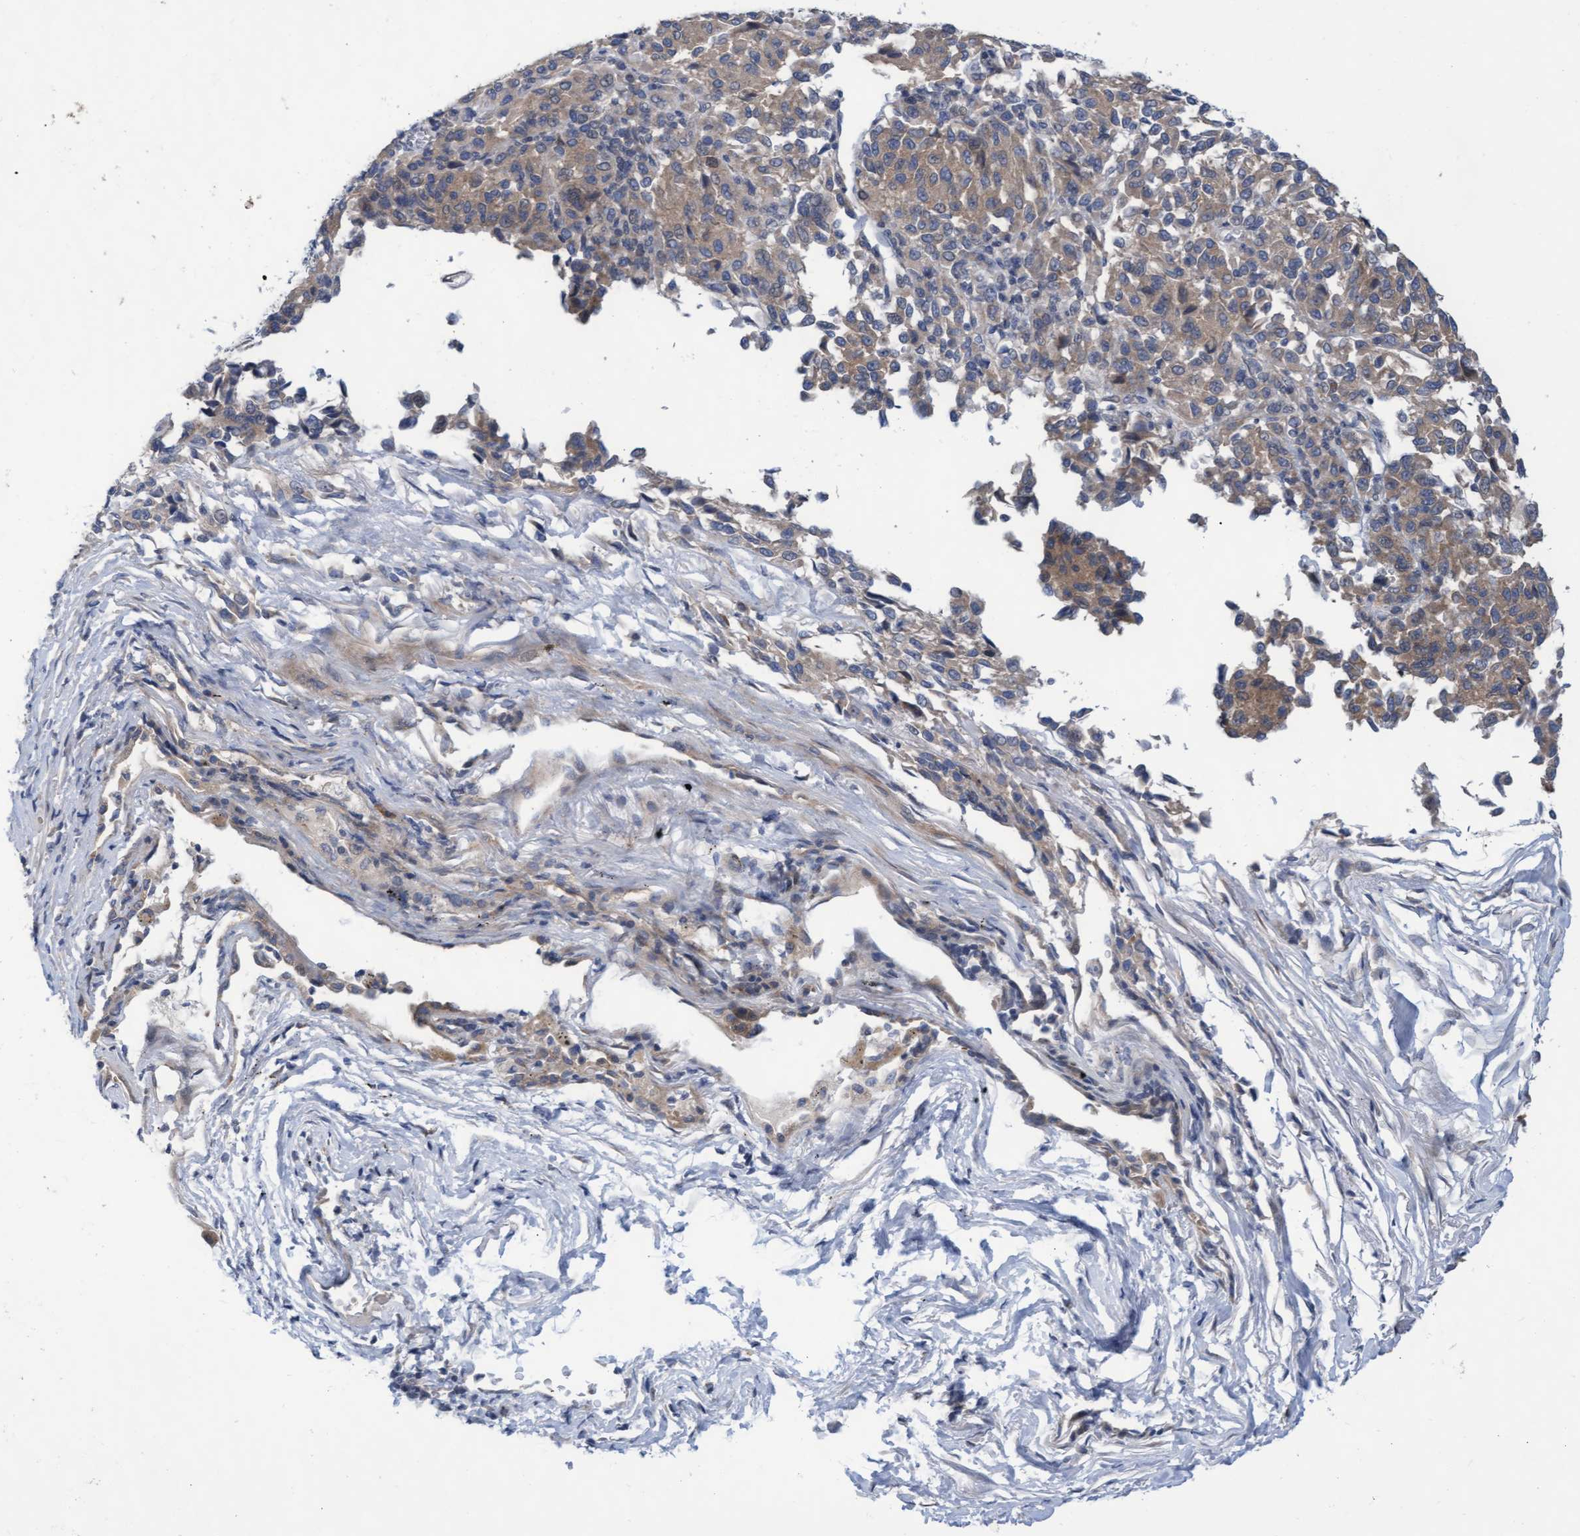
{"staining": {"intensity": "moderate", "quantity": ">75%", "location": "cytoplasmic/membranous"}, "tissue": "melanoma", "cell_type": "Tumor cells", "image_type": "cancer", "snomed": [{"axis": "morphology", "description": "Malignant melanoma, Metastatic site"}, {"axis": "topography", "description": "Lung"}], "caption": "The photomicrograph exhibits staining of melanoma, revealing moderate cytoplasmic/membranous protein expression (brown color) within tumor cells.", "gene": "ABCF2", "patient": {"sex": "male", "age": 64}}